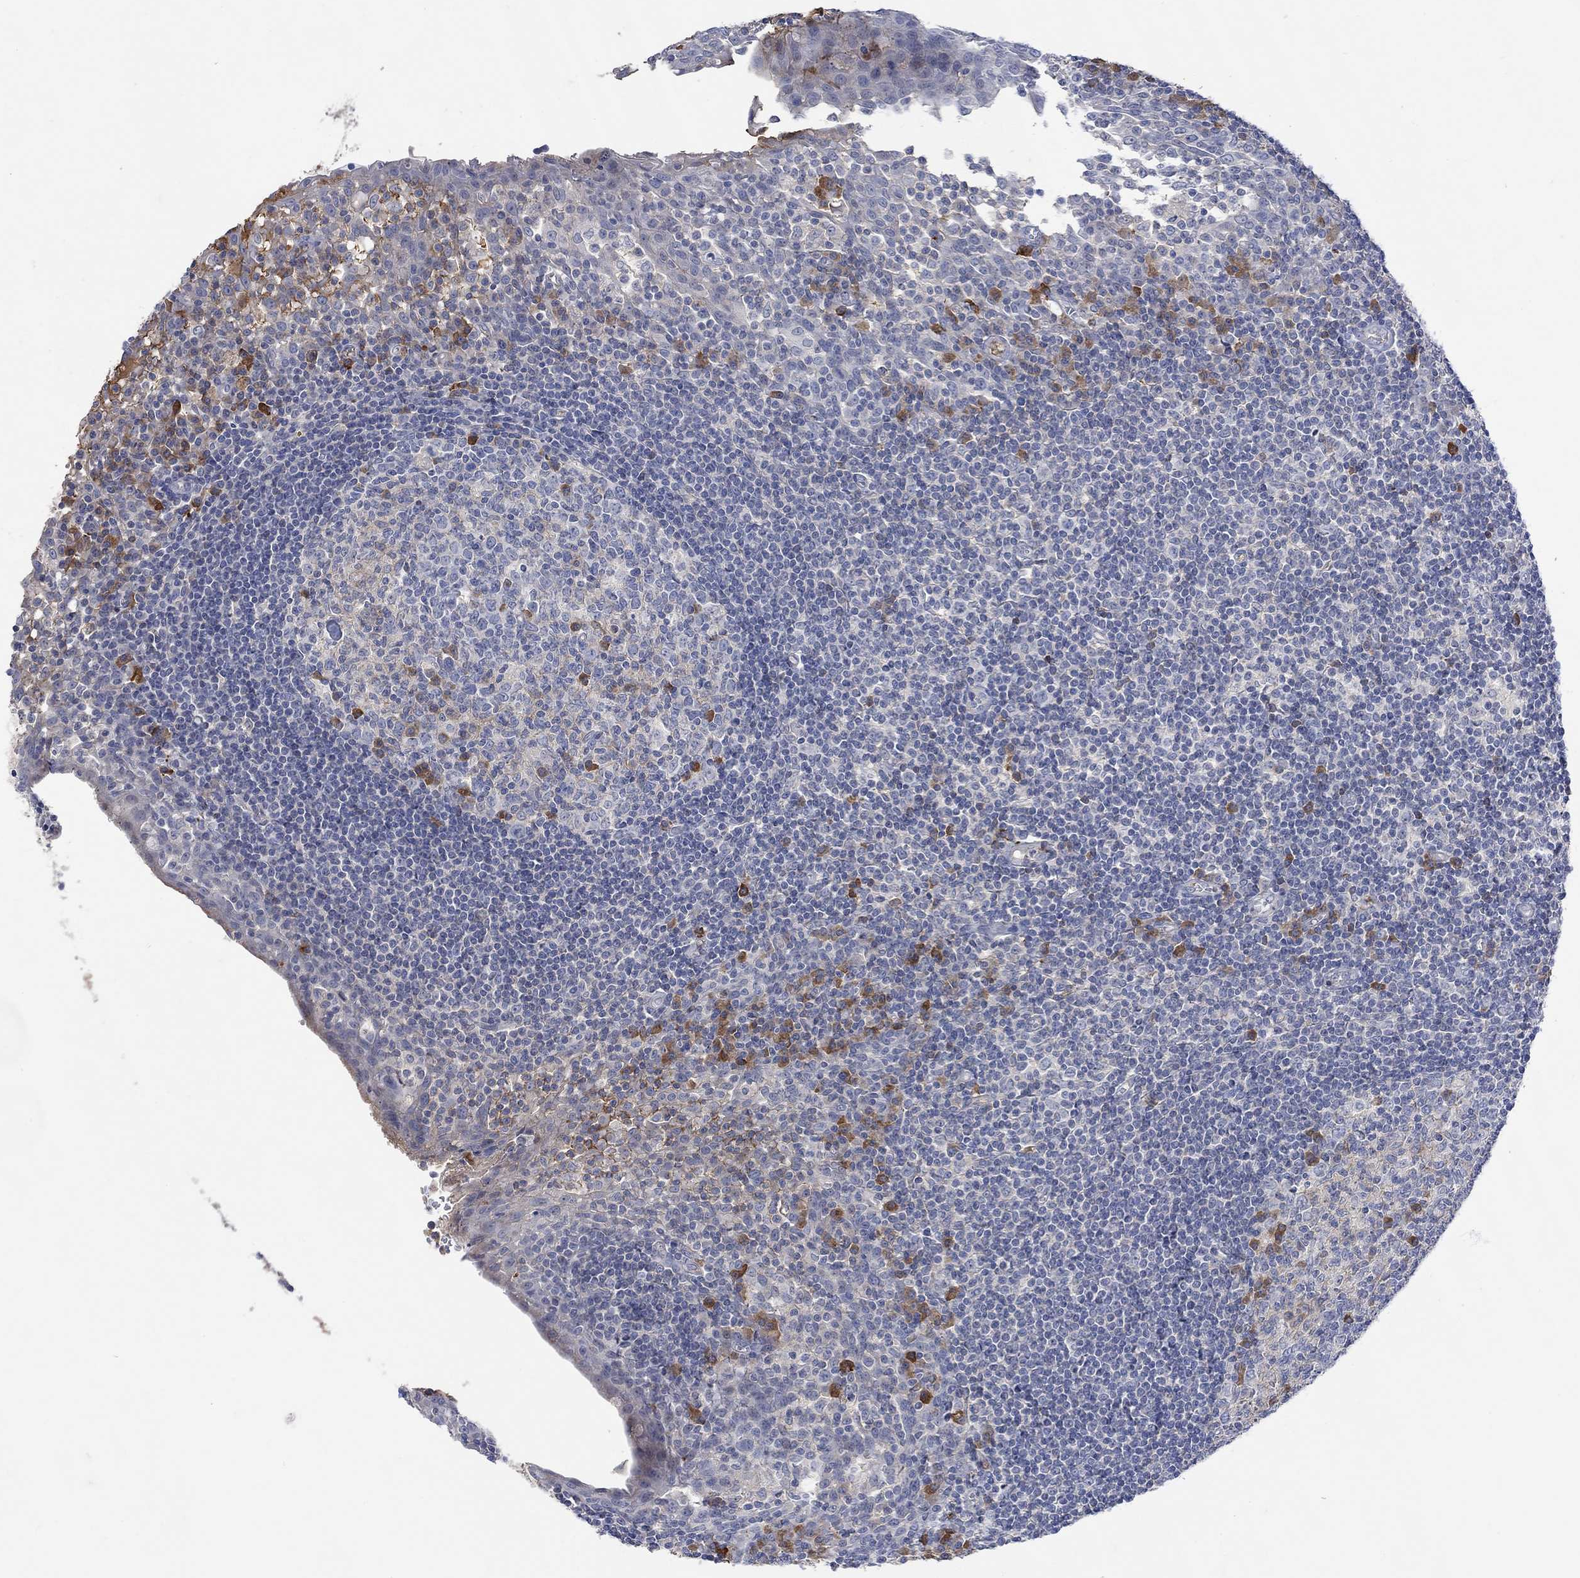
{"staining": {"intensity": "strong", "quantity": "<25%", "location": "cytoplasmic/membranous"}, "tissue": "tonsil", "cell_type": "Germinal center cells", "image_type": "normal", "snomed": [{"axis": "morphology", "description": "Normal tissue, NOS"}, {"axis": "topography", "description": "Tonsil"}], "caption": "Protein analysis of unremarkable tonsil displays strong cytoplasmic/membranous expression in approximately <25% of germinal center cells.", "gene": "MSTN", "patient": {"sex": "female", "age": 13}}